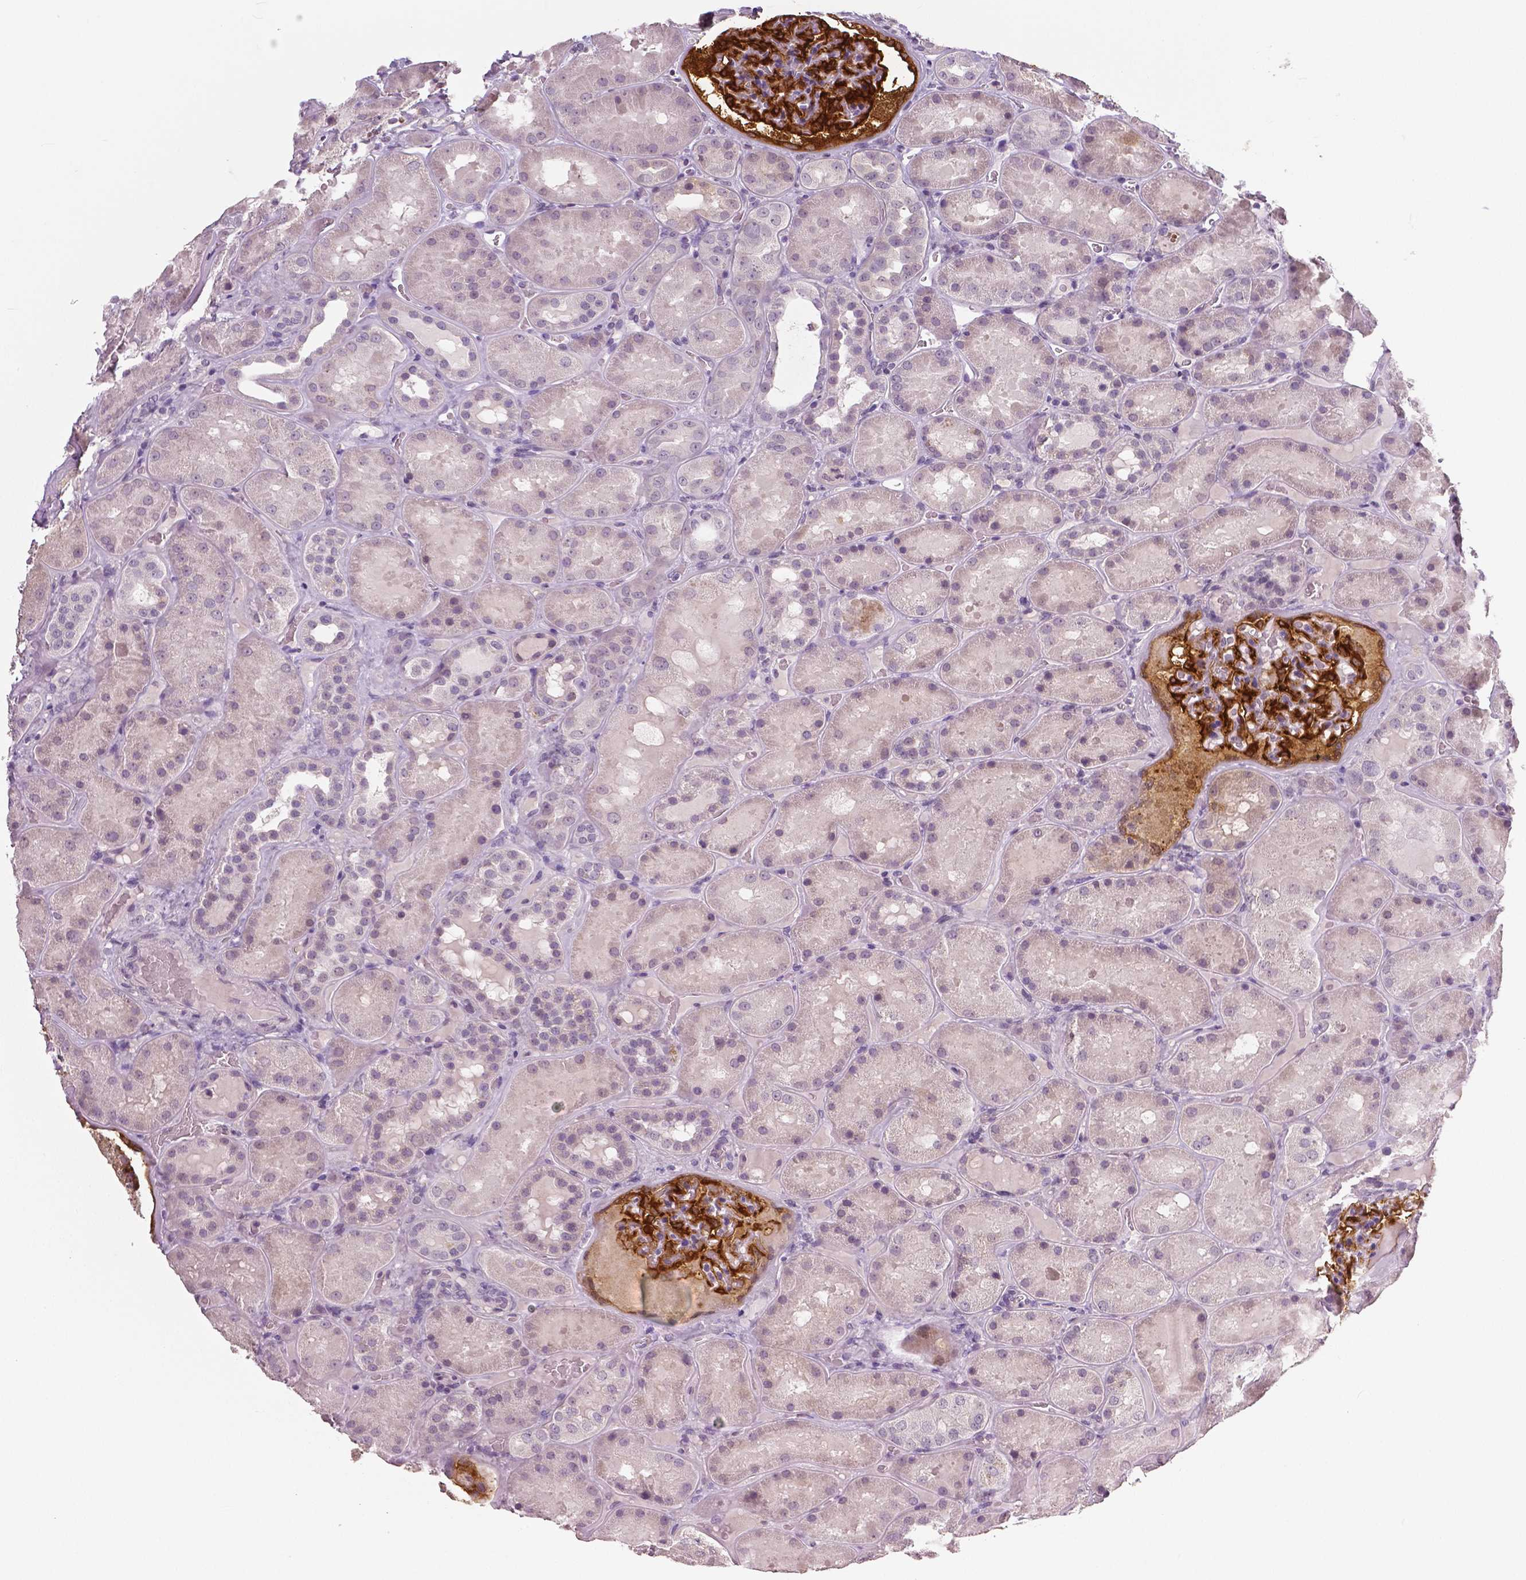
{"staining": {"intensity": "strong", "quantity": ">75%", "location": "cytoplasmic/membranous"}, "tissue": "kidney", "cell_type": "Cells in glomeruli", "image_type": "normal", "snomed": [{"axis": "morphology", "description": "Normal tissue, NOS"}, {"axis": "topography", "description": "Kidney"}], "caption": "Immunohistochemistry histopathology image of normal kidney stained for a protein (brown), which demonstrates high levels of strong cytoplasmic/membranous staining in approximately >75% of cells in glomeruli.", "gene": "NECAB1", "patient": {"sex": "male", "age": 73}}